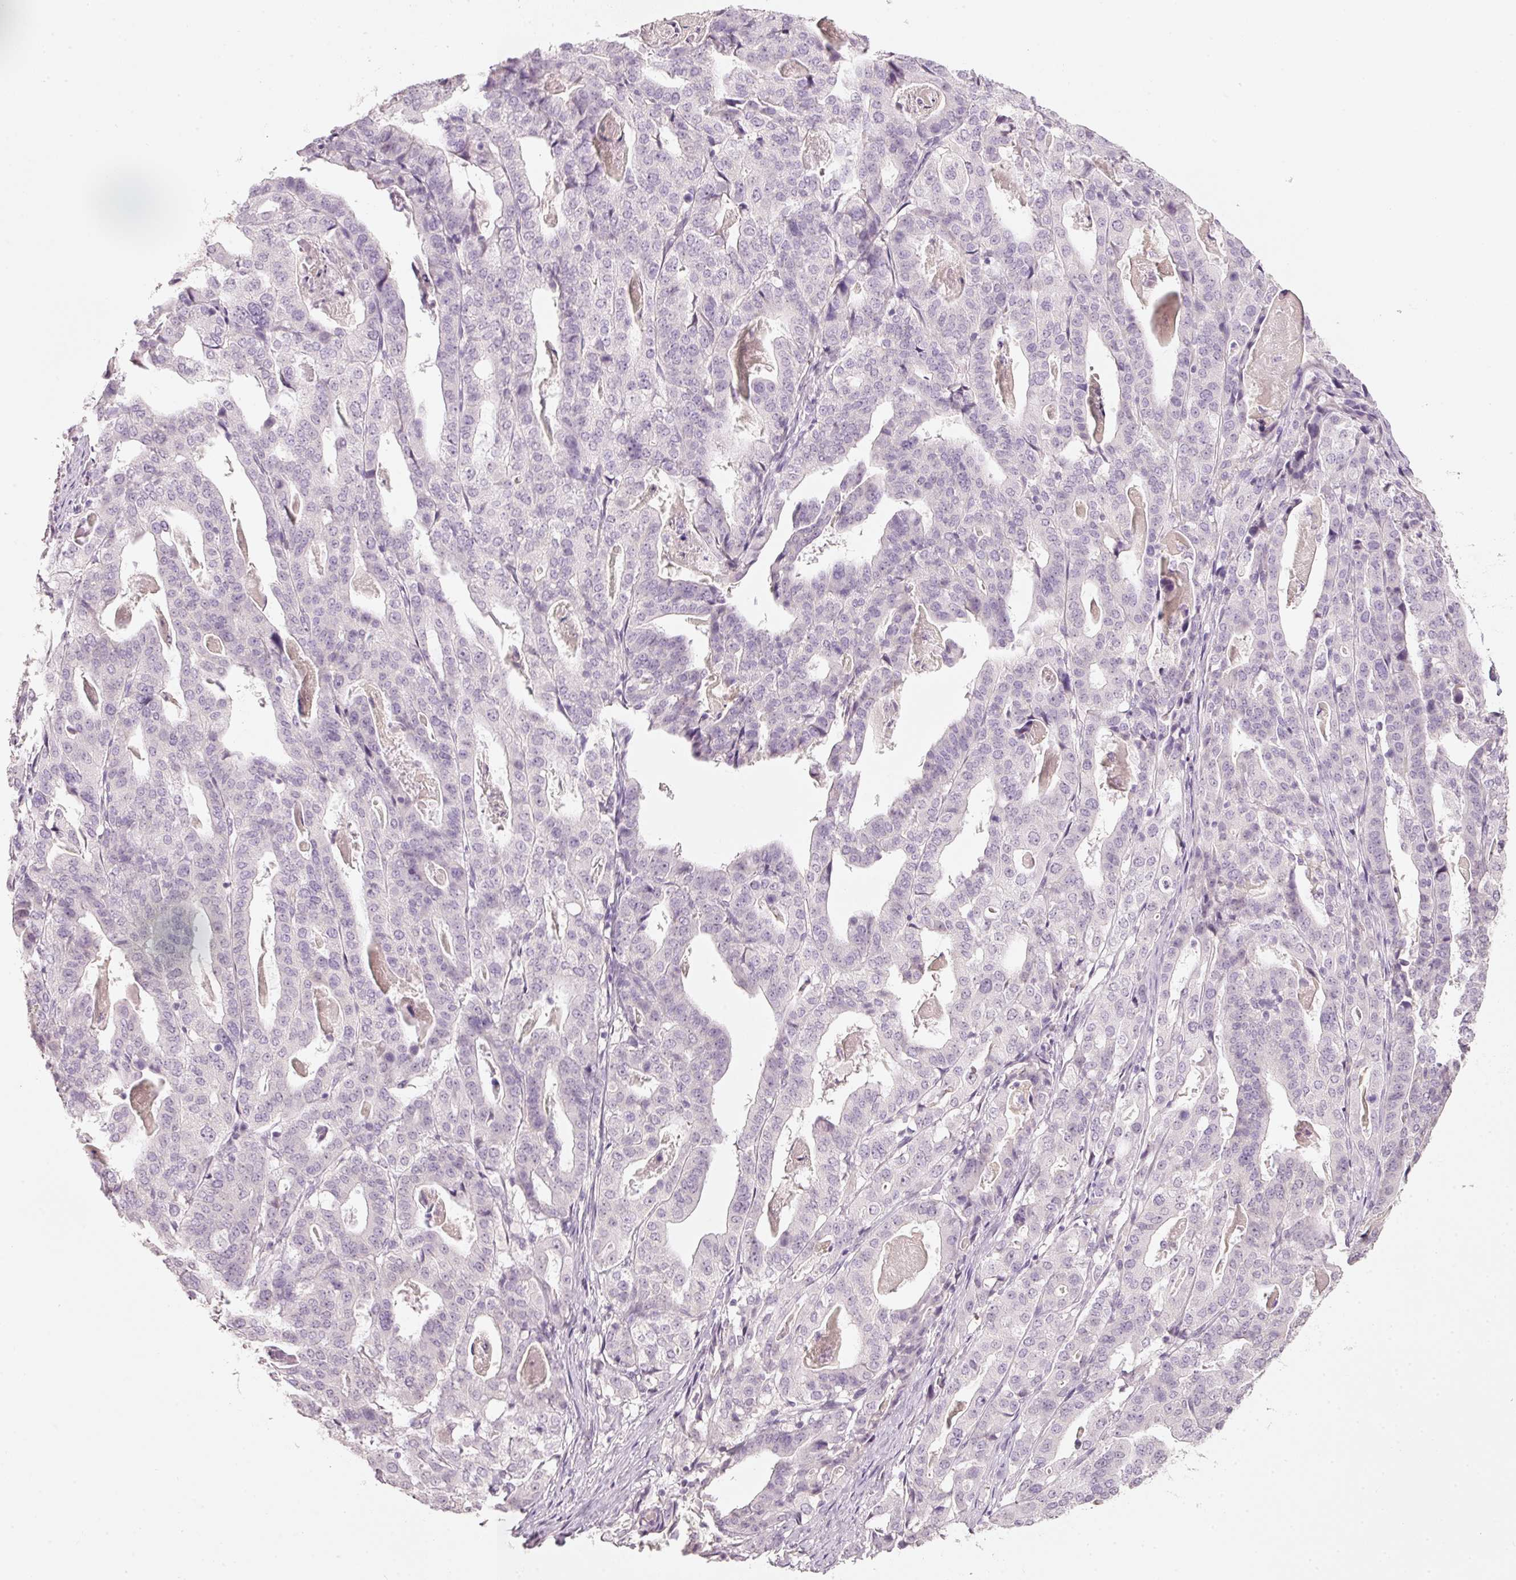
{"staining": {"intensity": "negative", "quantity": "none", "location": "none"}, "tissue": "stomach cancer", "cell_type": "Tumor cells", "image_type": "cancer", "snomed": [{"axis": "morphology", "description": "Adenocarcinoma, NOS"}, {"axis": "topography", "description": "Stomach"}], "caption": "The immunohistochemistry (IHC) image has no significant expression in tumor cells of stomach adenocarcinoma tissue.", "gene": "STEAP1", "patient": {"sex": "male", "age": 48}}